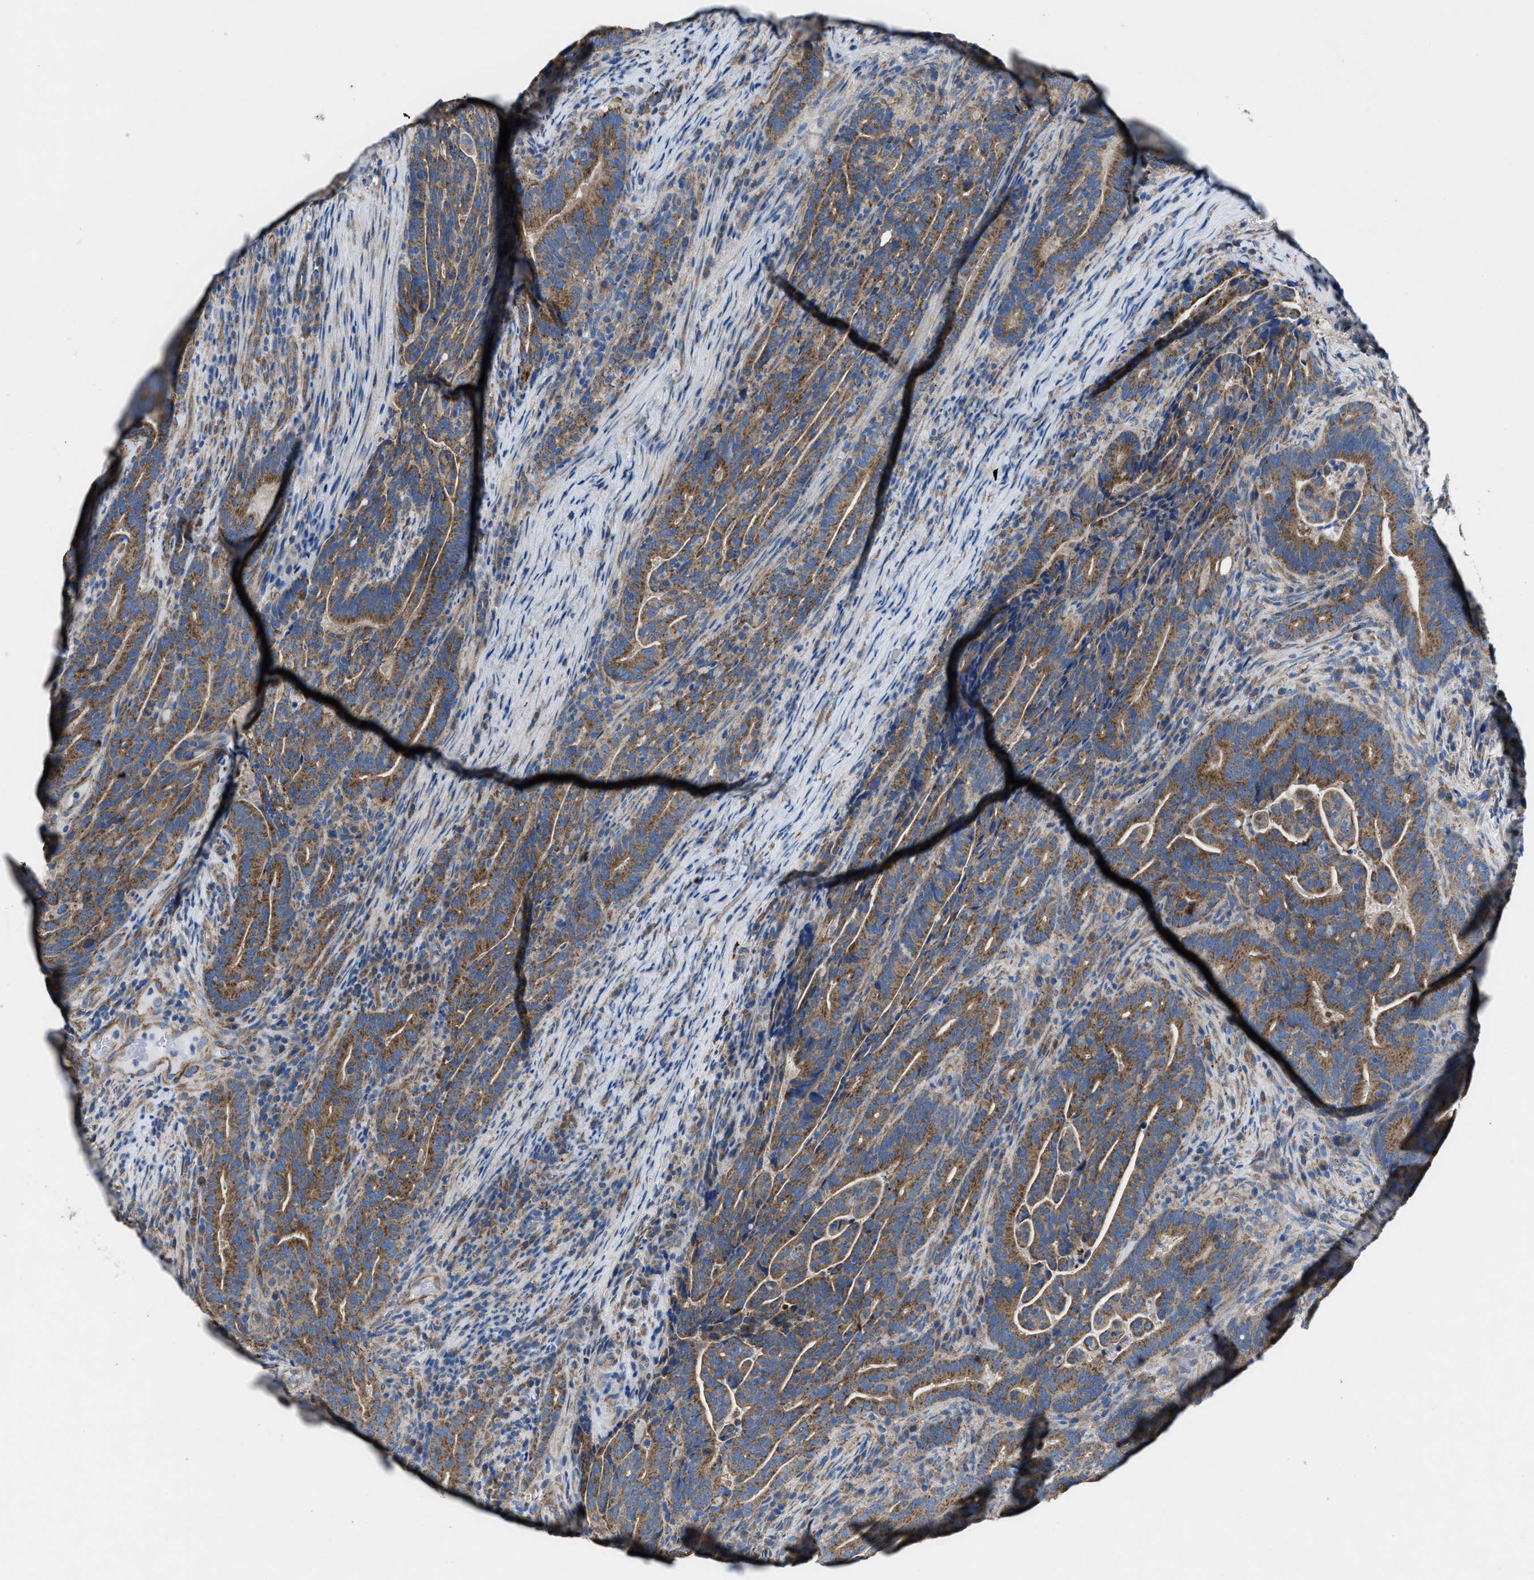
{"staining": {"intensity": "strong", "quantity": ">75%", "location": "cytoplasmic/membranous"}, "tissue": "colorectal cancer", "cell_type": "Tumor cells", "image_type": "cancer", "snomed": [{"axis": "morphology", "description": "Adenocarcinoma, NOS"}, {"axis": "topography", "description": "Colon"}], "caption": "High-power microscopy captured an immunohistochemistry micrograph of colorectal cancer, revealing strong cytoplasmic/membranous staining in approximately >75% of tumor cells.", "gene": "DOLPP1", "patient": {"sex": "female", "age": 66}}